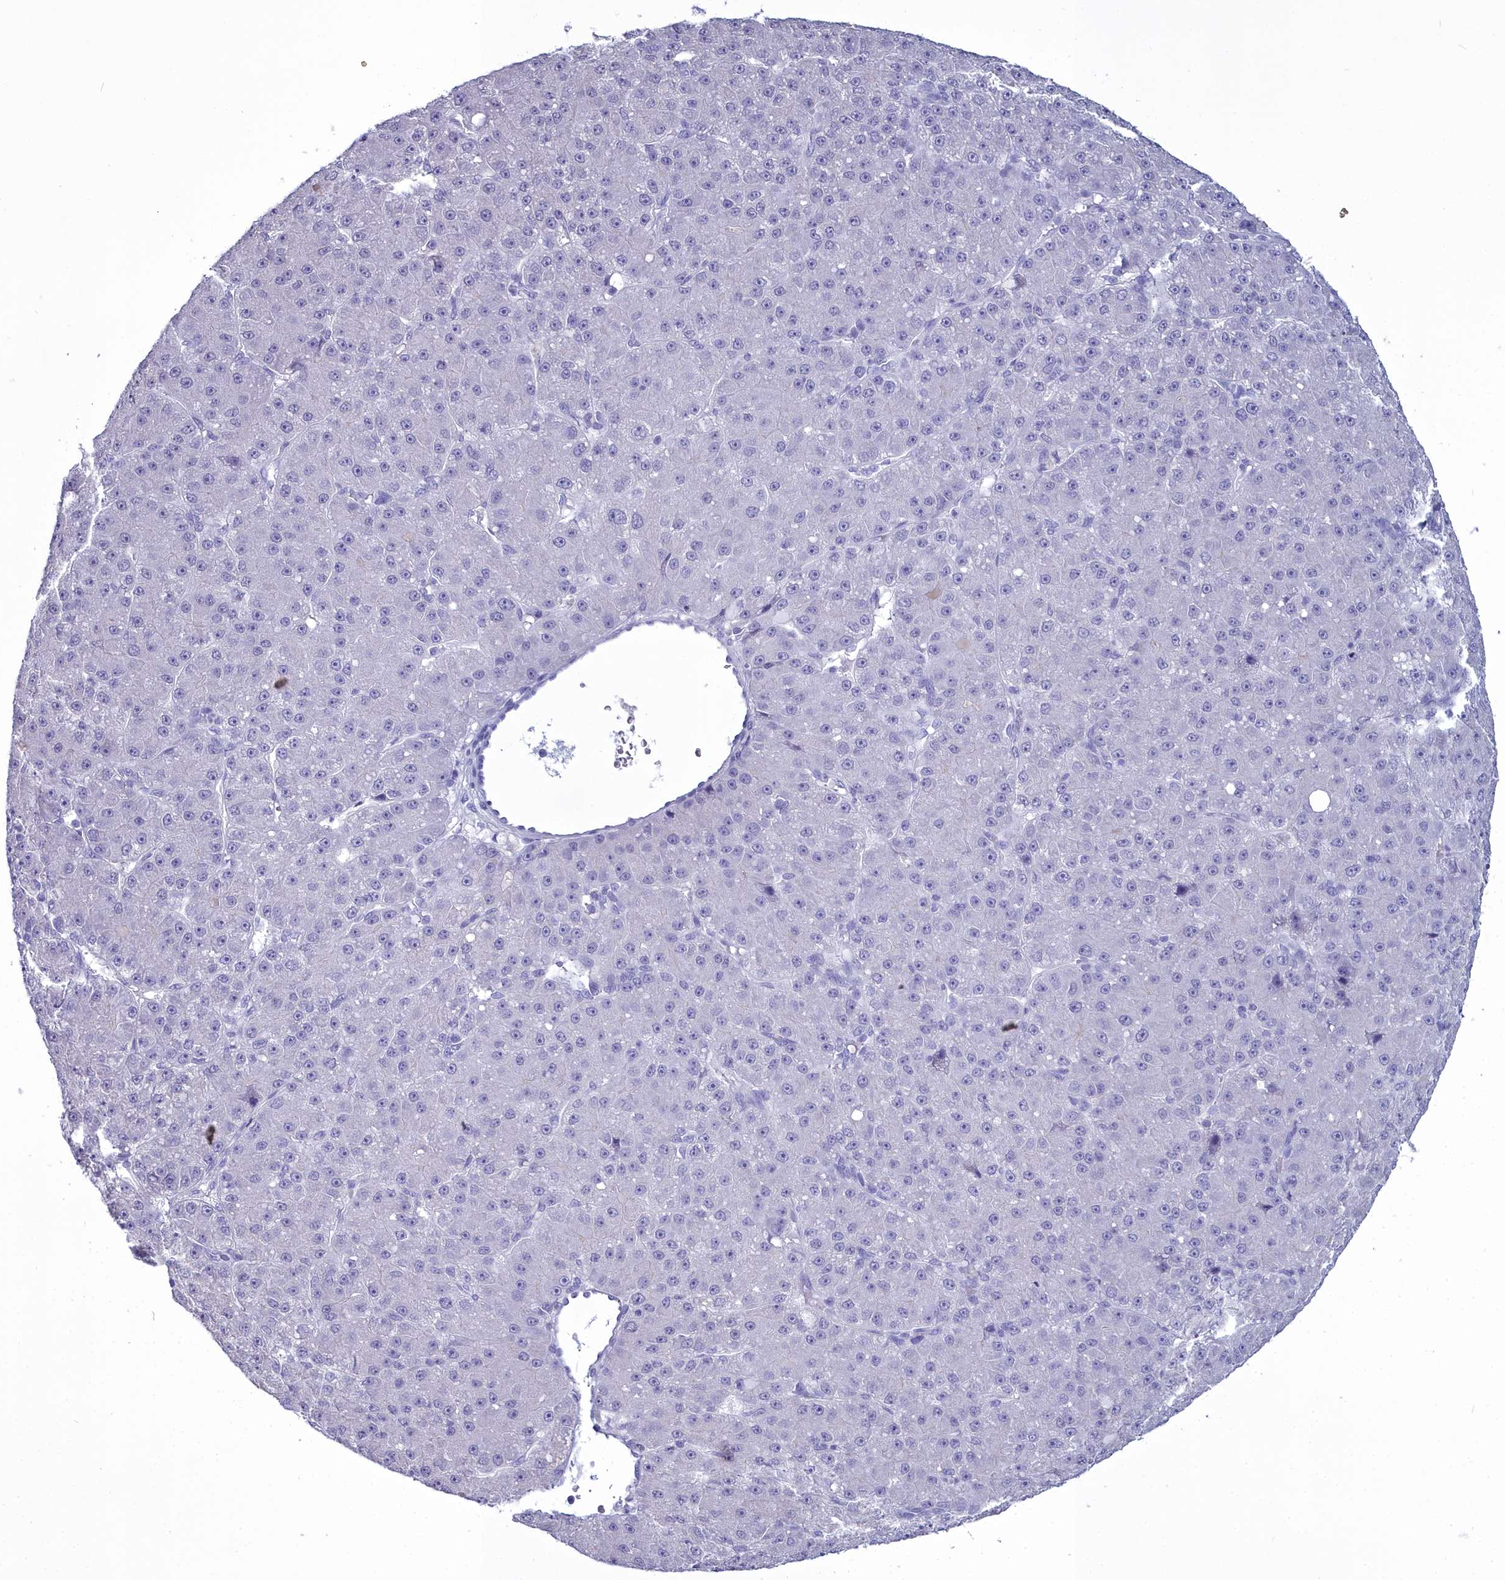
{"staining": {"intensity": "negative", "quantity": "none", "location": "none"}, "tissue": "liver cancer", "cell_type": "Tumor cells", "image_type": "cancer", "snomed": [{"axis": "morphology", "description": "Carcinoma, Hepatocellular, NOS"}, {"axis": "topography", "description": "Liver"}], "caption": "Human liver cancer stained for a protein using immunohistochemistry demonstrates no positivity in tumor cells.", "gene": "MAP6", "patient": {"sex": "male", "age": 67}}